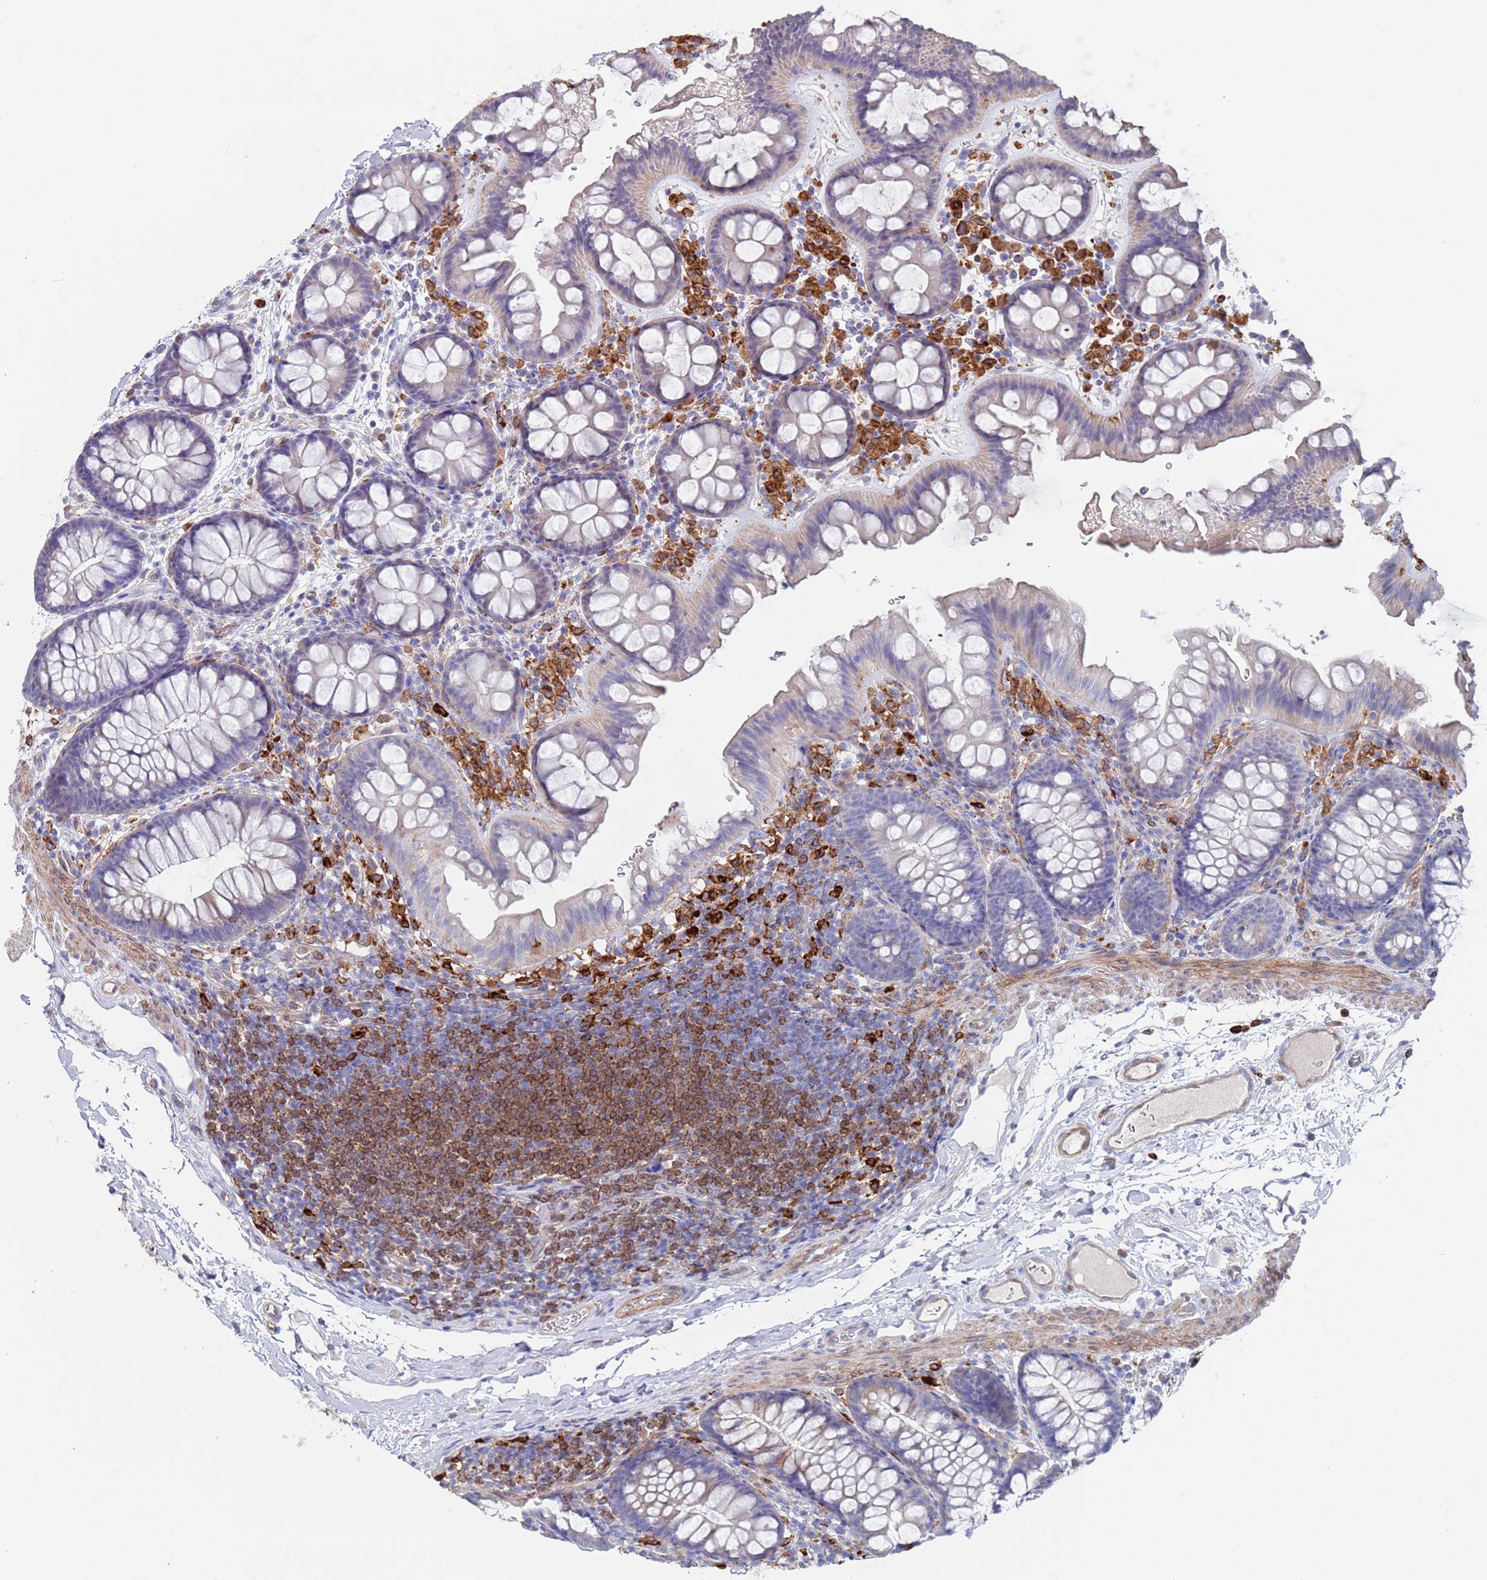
{"staining": {"intensity": "moderate", "quantity": "25%-75%", "location": "cytoplasmic/membranous"}, "tissue": "colon", "cell_type": "Endothelial cells", "image_type": "normal", "snomed": [{"axis": "morphology", "description": "Normal tissue, NOS"}, {"axis": "topography", "description": "Colon"}], "caption": "Unremarkable colon demonstrates moderate cytoplasmic/membranous staining in approximately 25%-75% of endothelial cells, visualized by immunohistochemistry.", "gene": "GREB1L", "patient": {"sex": "female", "age": 62}}